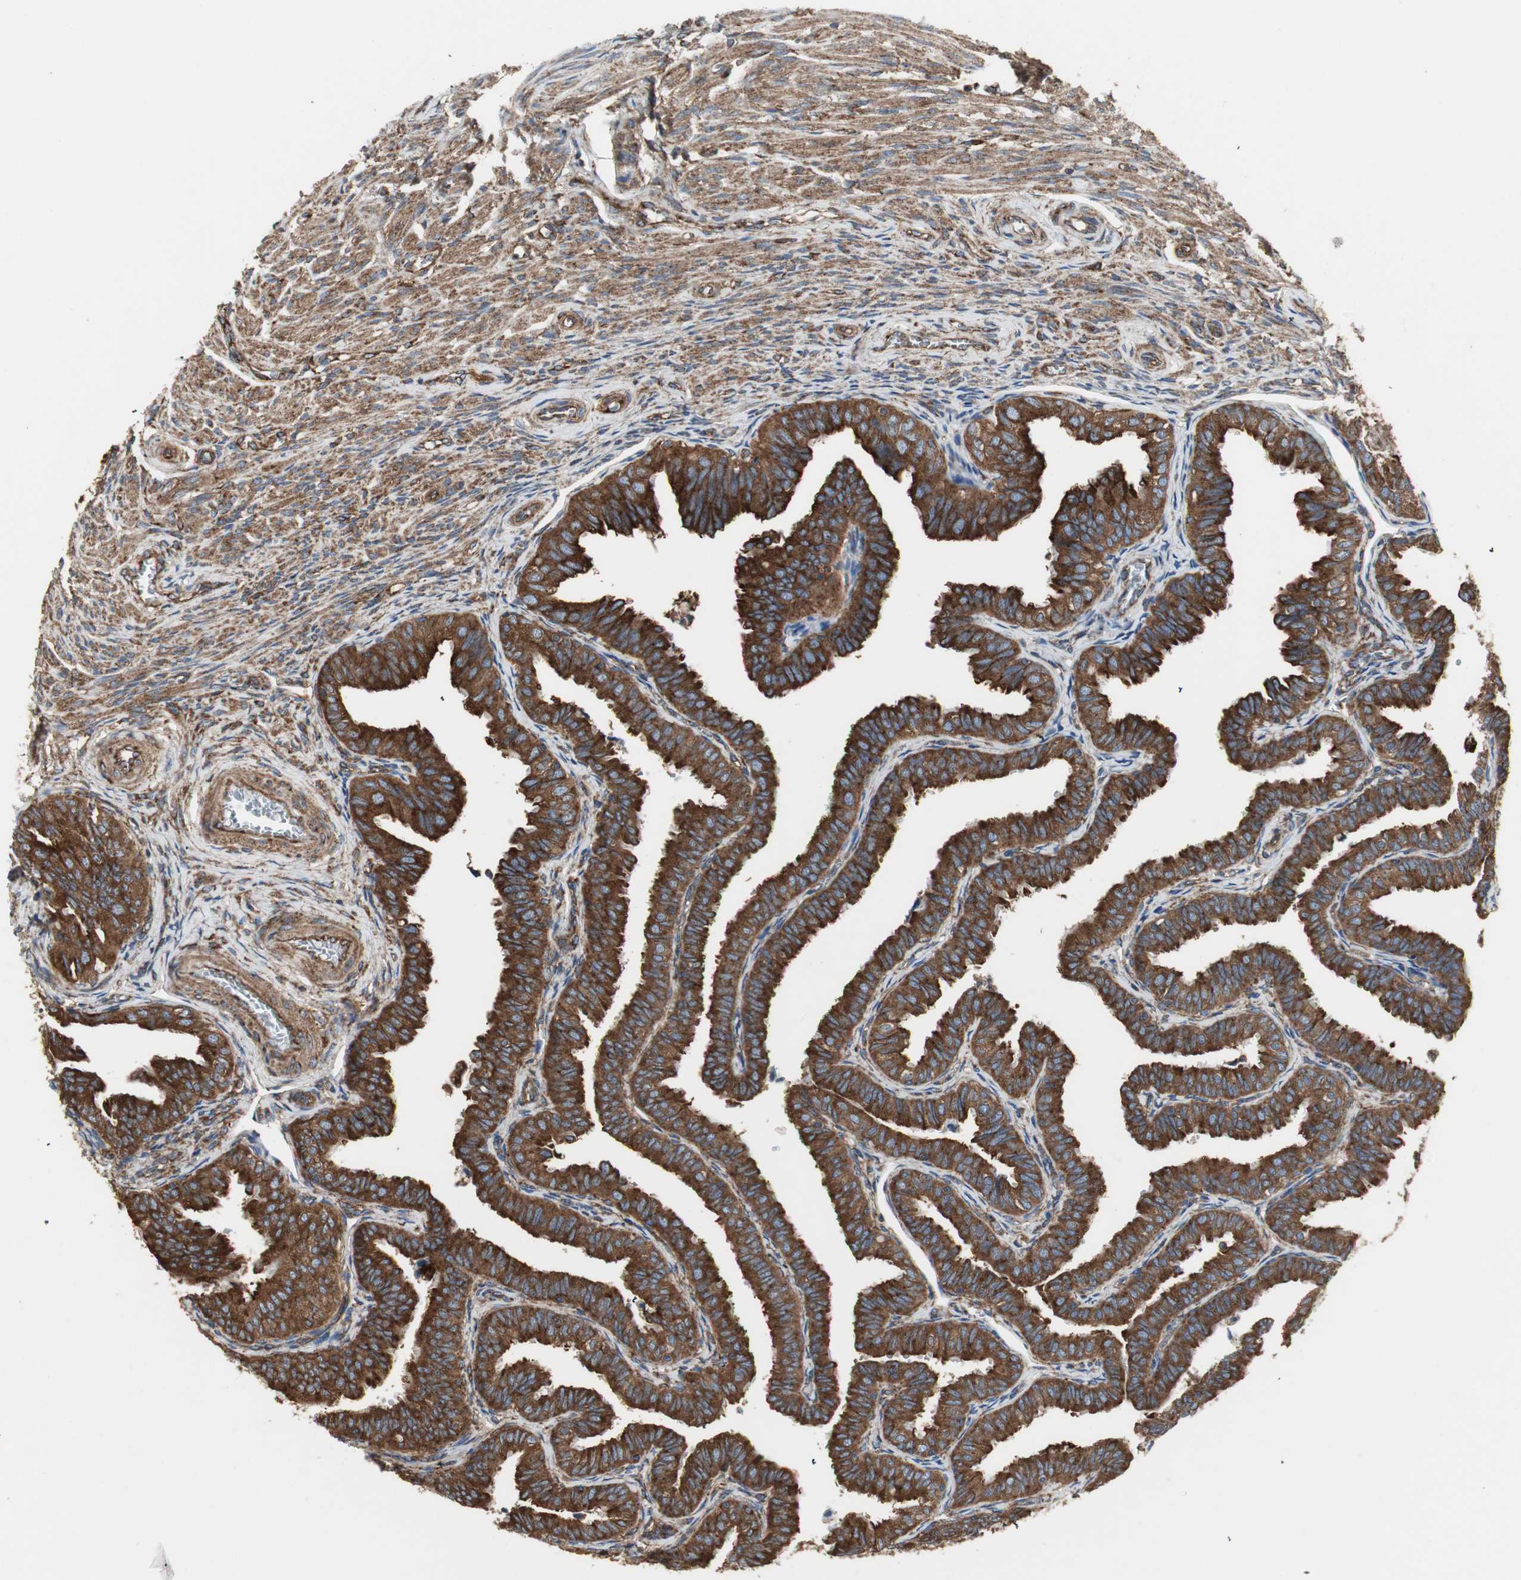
{"staining": {"intensity": "strong", "quantity": ">75%", "location": "cytoplasmic/membranous"}, "tissue": "fallopian tube", "cell_type": "Glandular cells", "image_type": "normal", "snomed": [{"axis": "morphology", "description": "Normal tissue, NOS"}, {"axis": "topography", "description": "Fallopian tube"}], "caption": "A high-resolution histopathology image shows immunohistochemistry (IHC) staining of benign fallopian tube, which demonstrates strong cytoplasmic/membranous expression in approximately >75% of glandular cells. (DAB = brown stain, brightfield microscopy at high magnification).", "gene": "H6PD", "patient": {"sex": "female", "age": 46}}